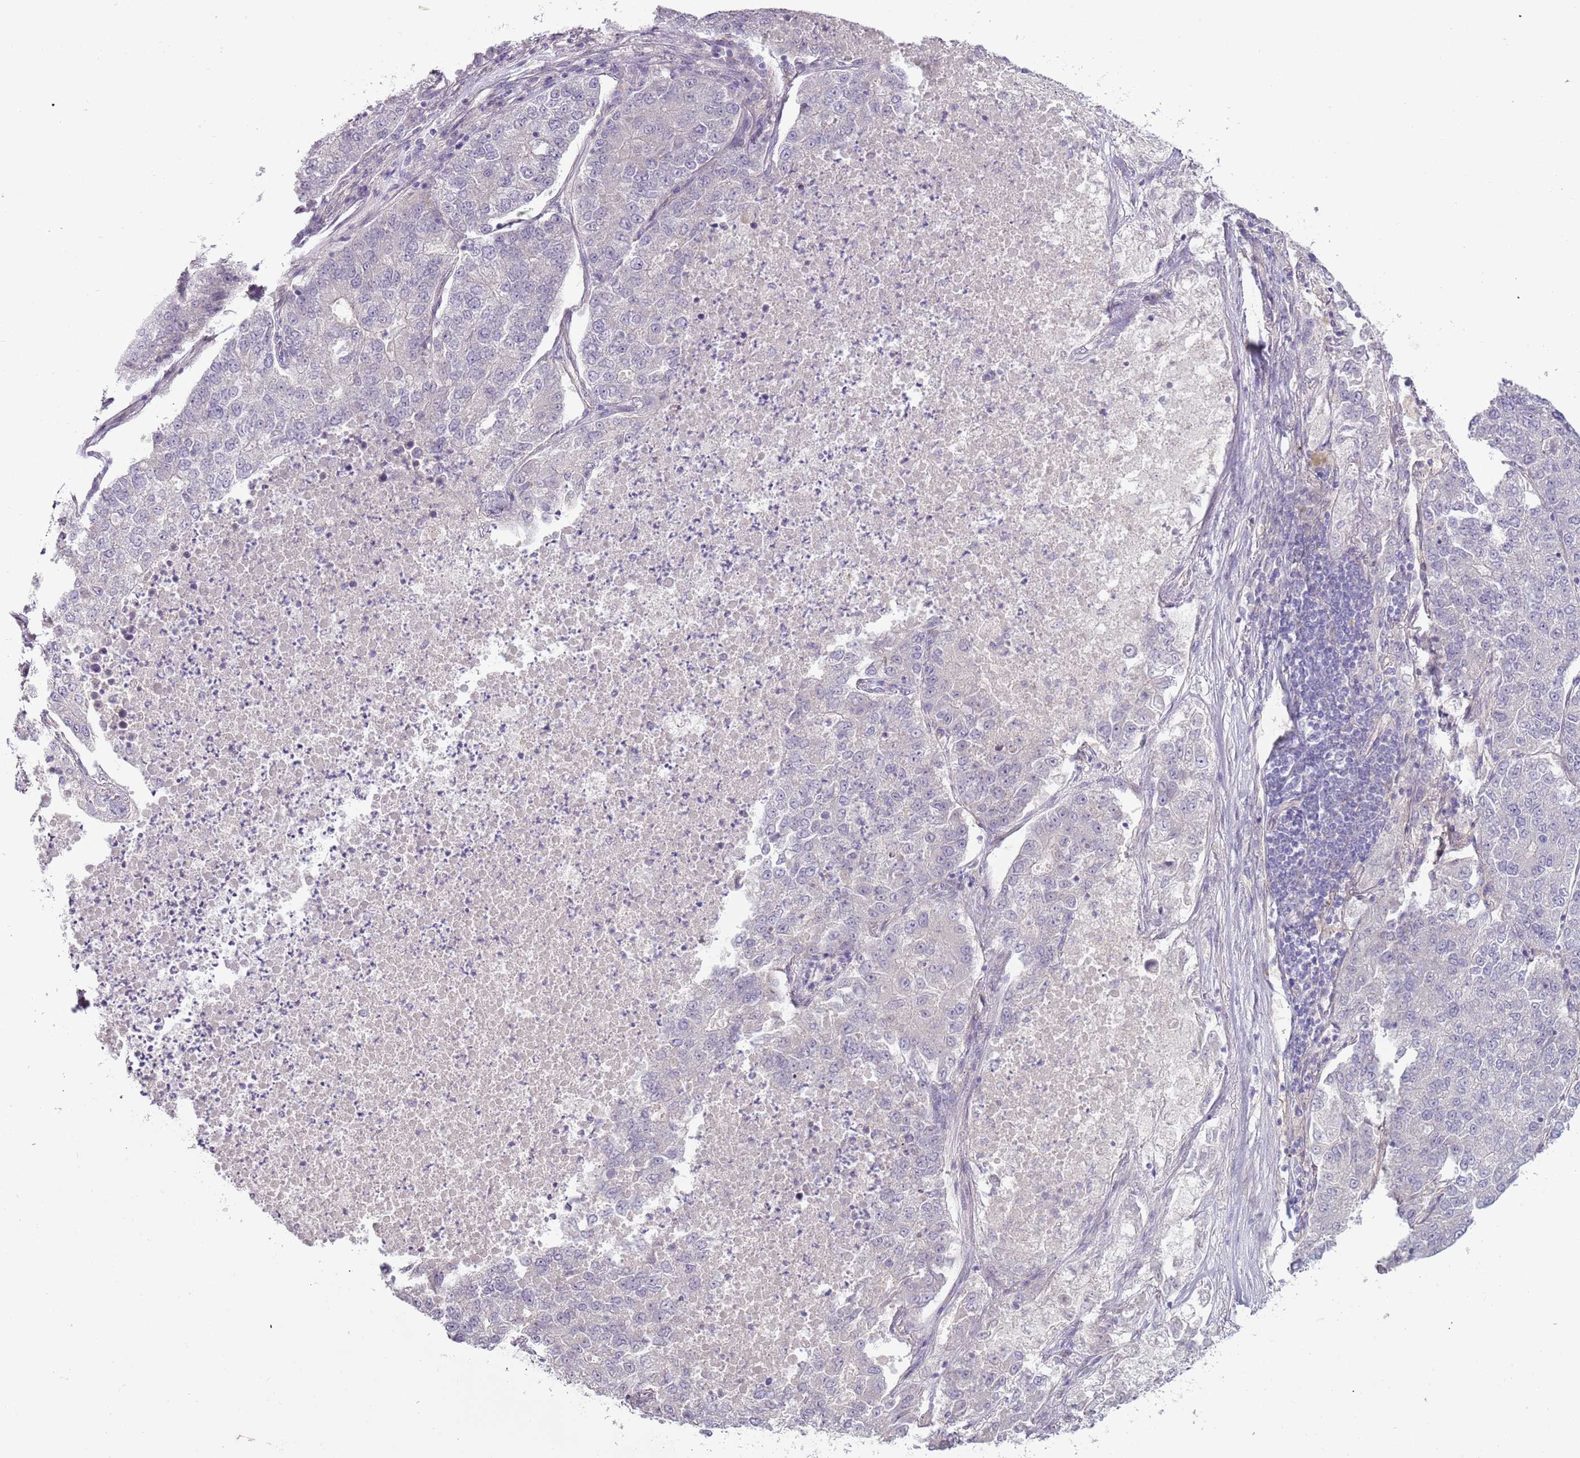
{"staining": {"intensity": "negative", "quantity": "none", "location": "none"}, "tissue": "lung cancer", "cell_type": "Tumor cells", "image_type": "cancer", "snomed": [{"axis": "morphology", "description": "Adenocarcinoma, NOS"}, {"axis": "topography", "description": "Lung"}], "caption": "Histopathology image shows no protein staining in tumor cells of lung adenocarcinoma tissue. Brightfield microscopy of immunohistochemistry stained with DAB (3,3'-diaminobenzidine) (brown) and hematoxylin (blue), captured at high magnification.", "gene": "RFX2", "patient": {"sex": "male", "age": 49}}